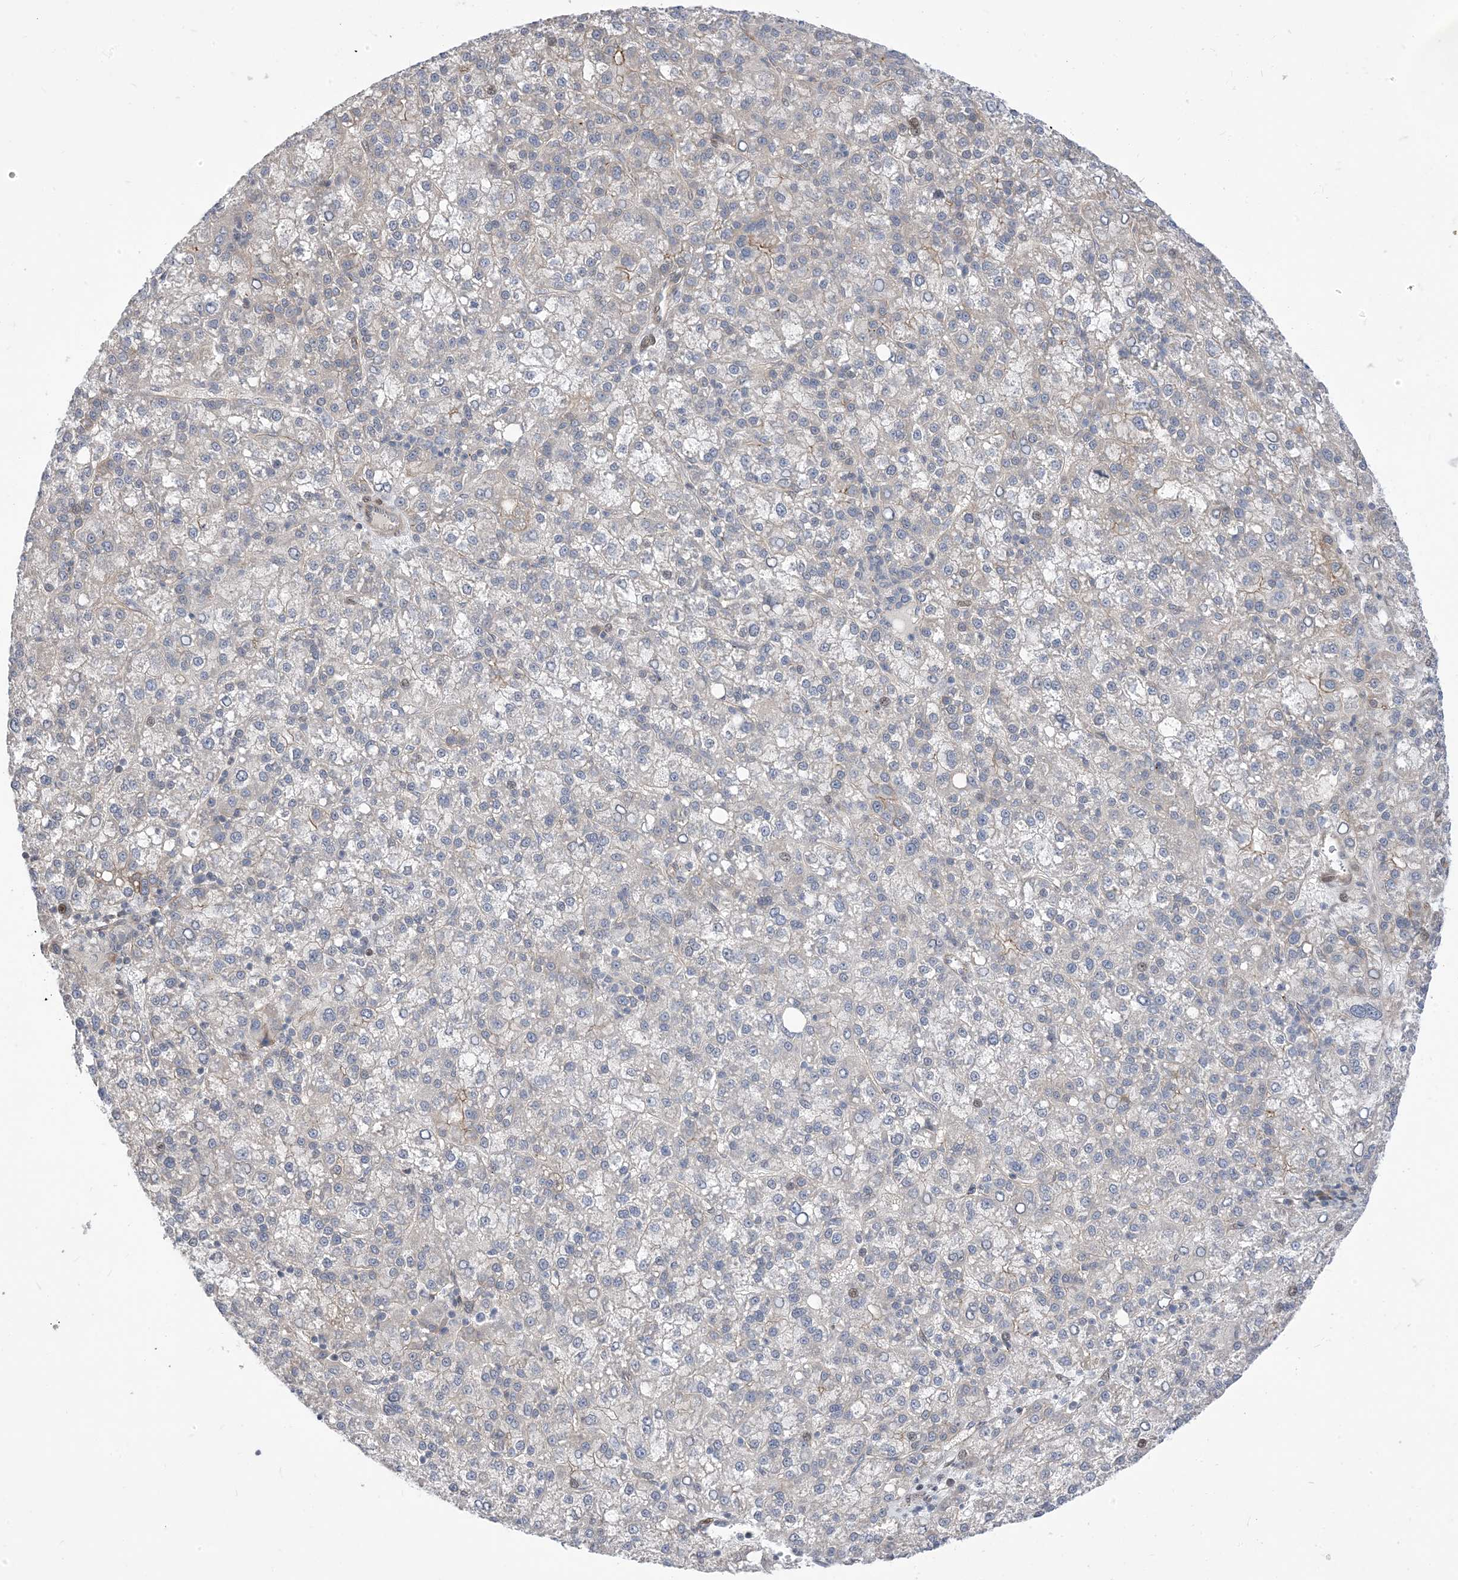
{"staining": {"intensity": "negative", "quantity": "none", "location": "none"}, "tissue": "liver cancer", "cell_type": "Tumor cells", "image_type": "cancer", "snomed": [{"axis": "morphology", "description": "Carcinoma, Hepatocellular, NOS"}, {"axis": "topography", "description": "Liver"}], "caption": "Hepatocellular carcinoma (liver) was stained to show a protein in brown. There is no significant positivity in tumor cells.", "gene": "TYSND1", "patient": {"sex": "female", "age": 58}}